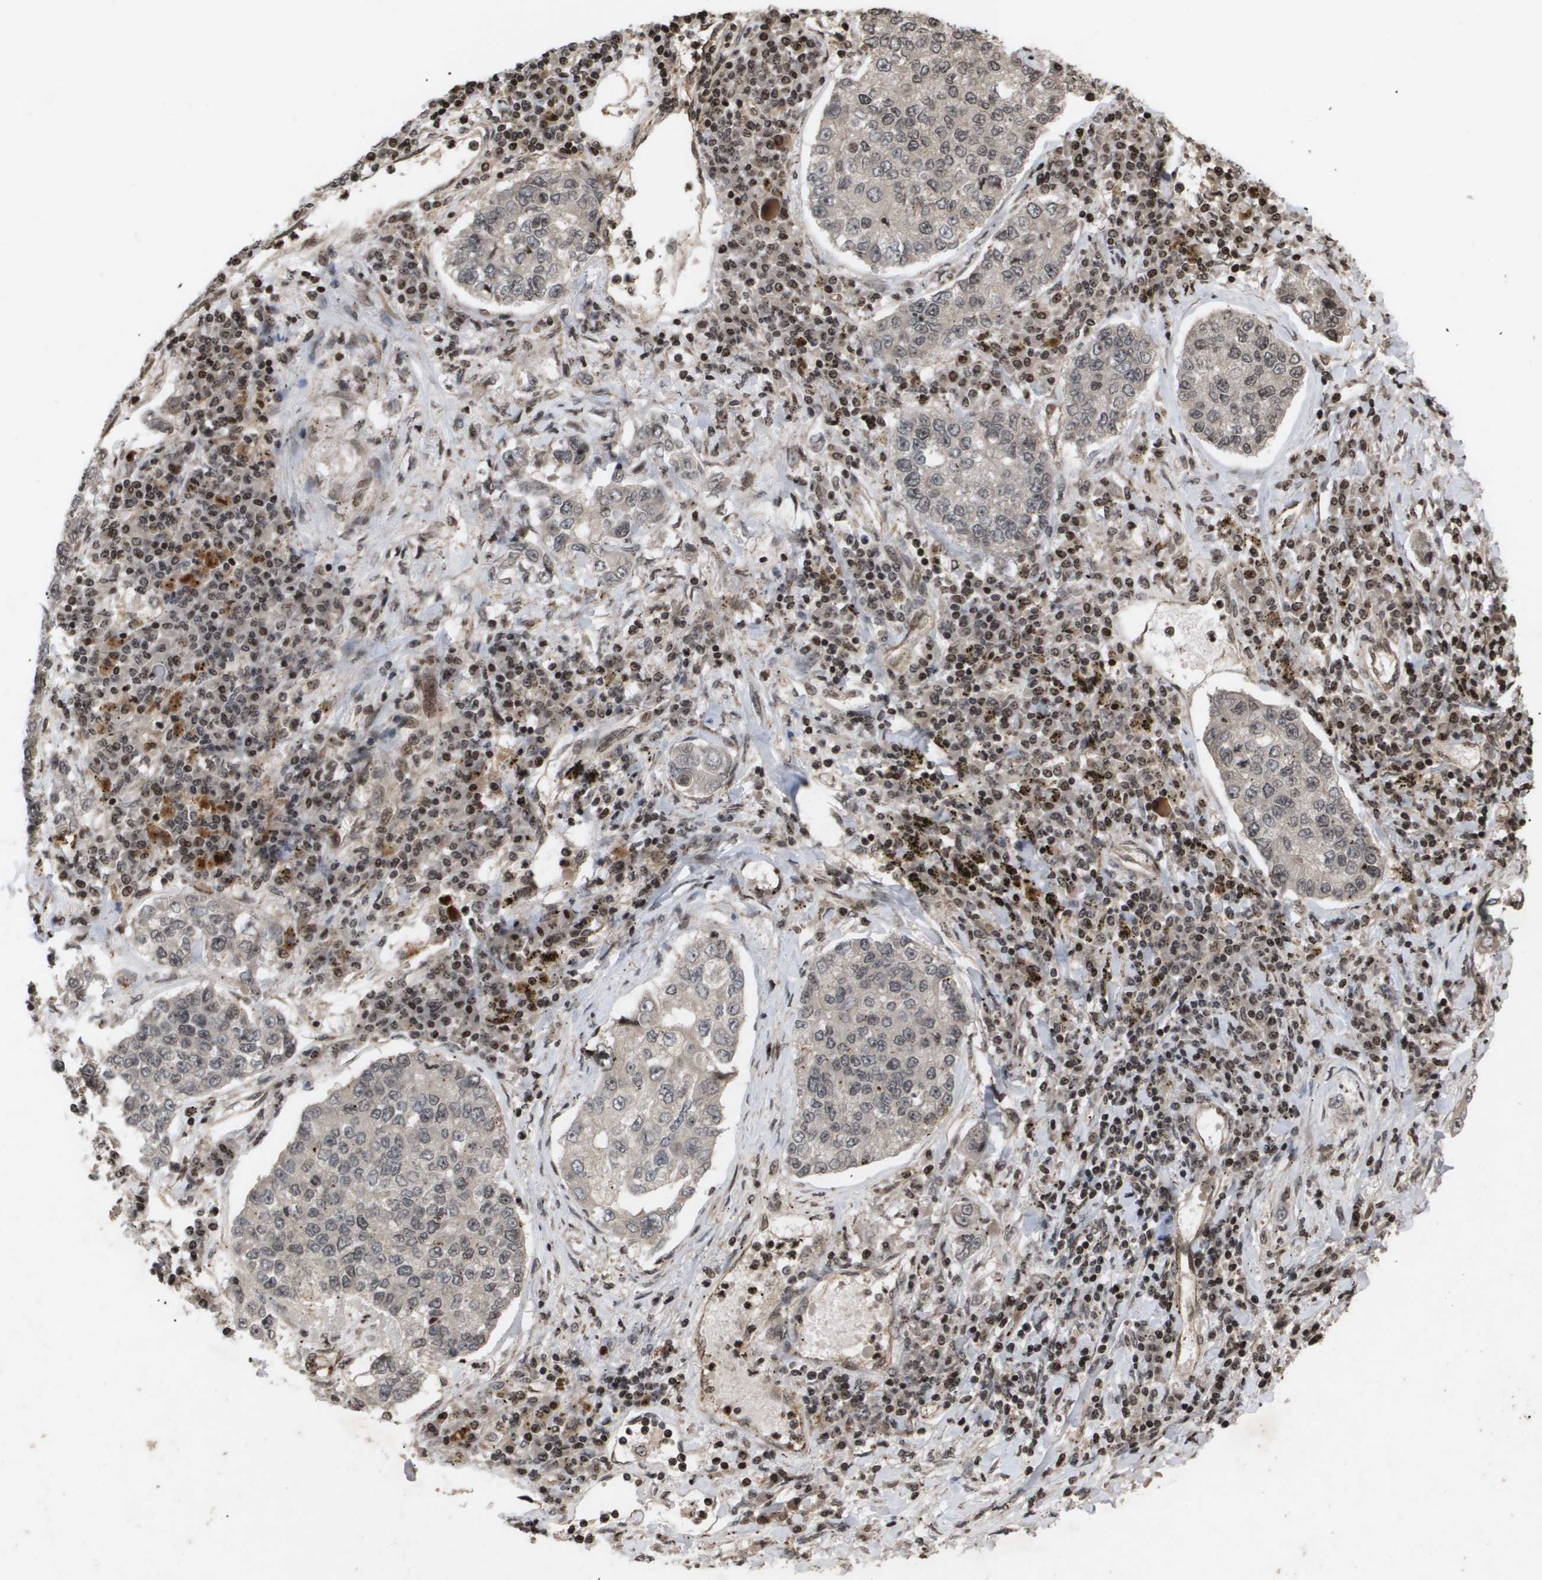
{"staining": {"intensity": "negative", "quantity": "none", "location": "none"}, "tissue": "lung cancer", "cell_type": "Tumor cells", "image_type": "cancer", "snomed": [{"axis": "morphology", "description": "Adenocarcinoma, NOS"}, {"axis": "topography", "description": "Lung"}], "caption": "Tumor cells are negative for protein expression in human lung adenocarcinoma.", "gene": "HSPA6", "patient": {"sex": "male", "age": 49}}